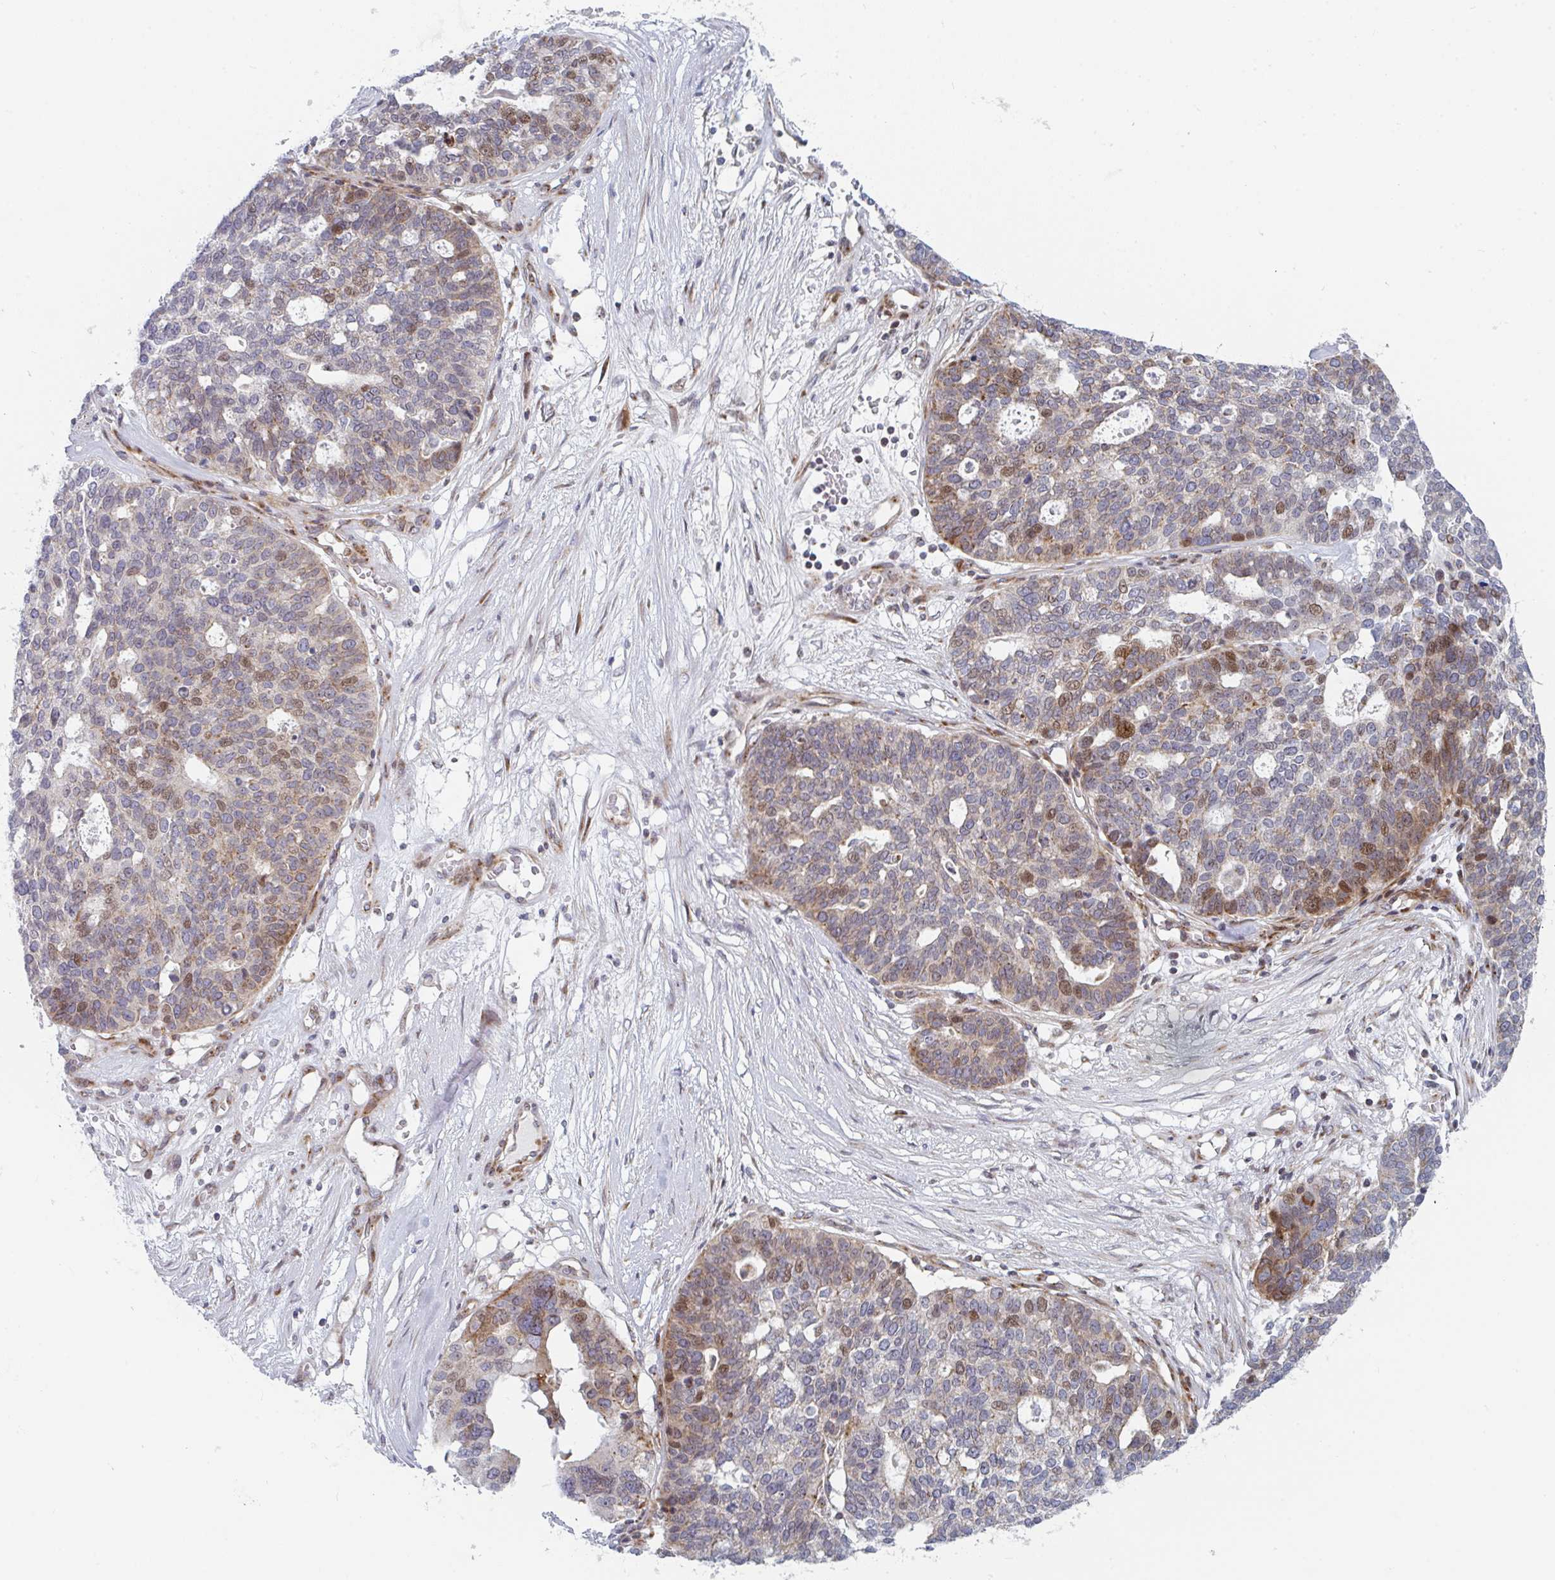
{"staining": {"intensity": "moderate", "quantity": "<25%", "location": "nuclear"}, "tissue": "ovarian cancer", "cell_type": "Tumor cells", "image_type": "cancer", "snomed": [{"axis": "morphology", "description": "Cystadenocarcinoma, serous, NOS"}, {"axis": "topography", "description": "Ovary"}], "caption": "The micrograph reveals immunohistochemical staining of ovarian cancer. There is moderate nuclear staining is appreciated in about <25% of tumor cells.", "gene": "PRKCH", "patient": {"sex": "female", "age": 59}}